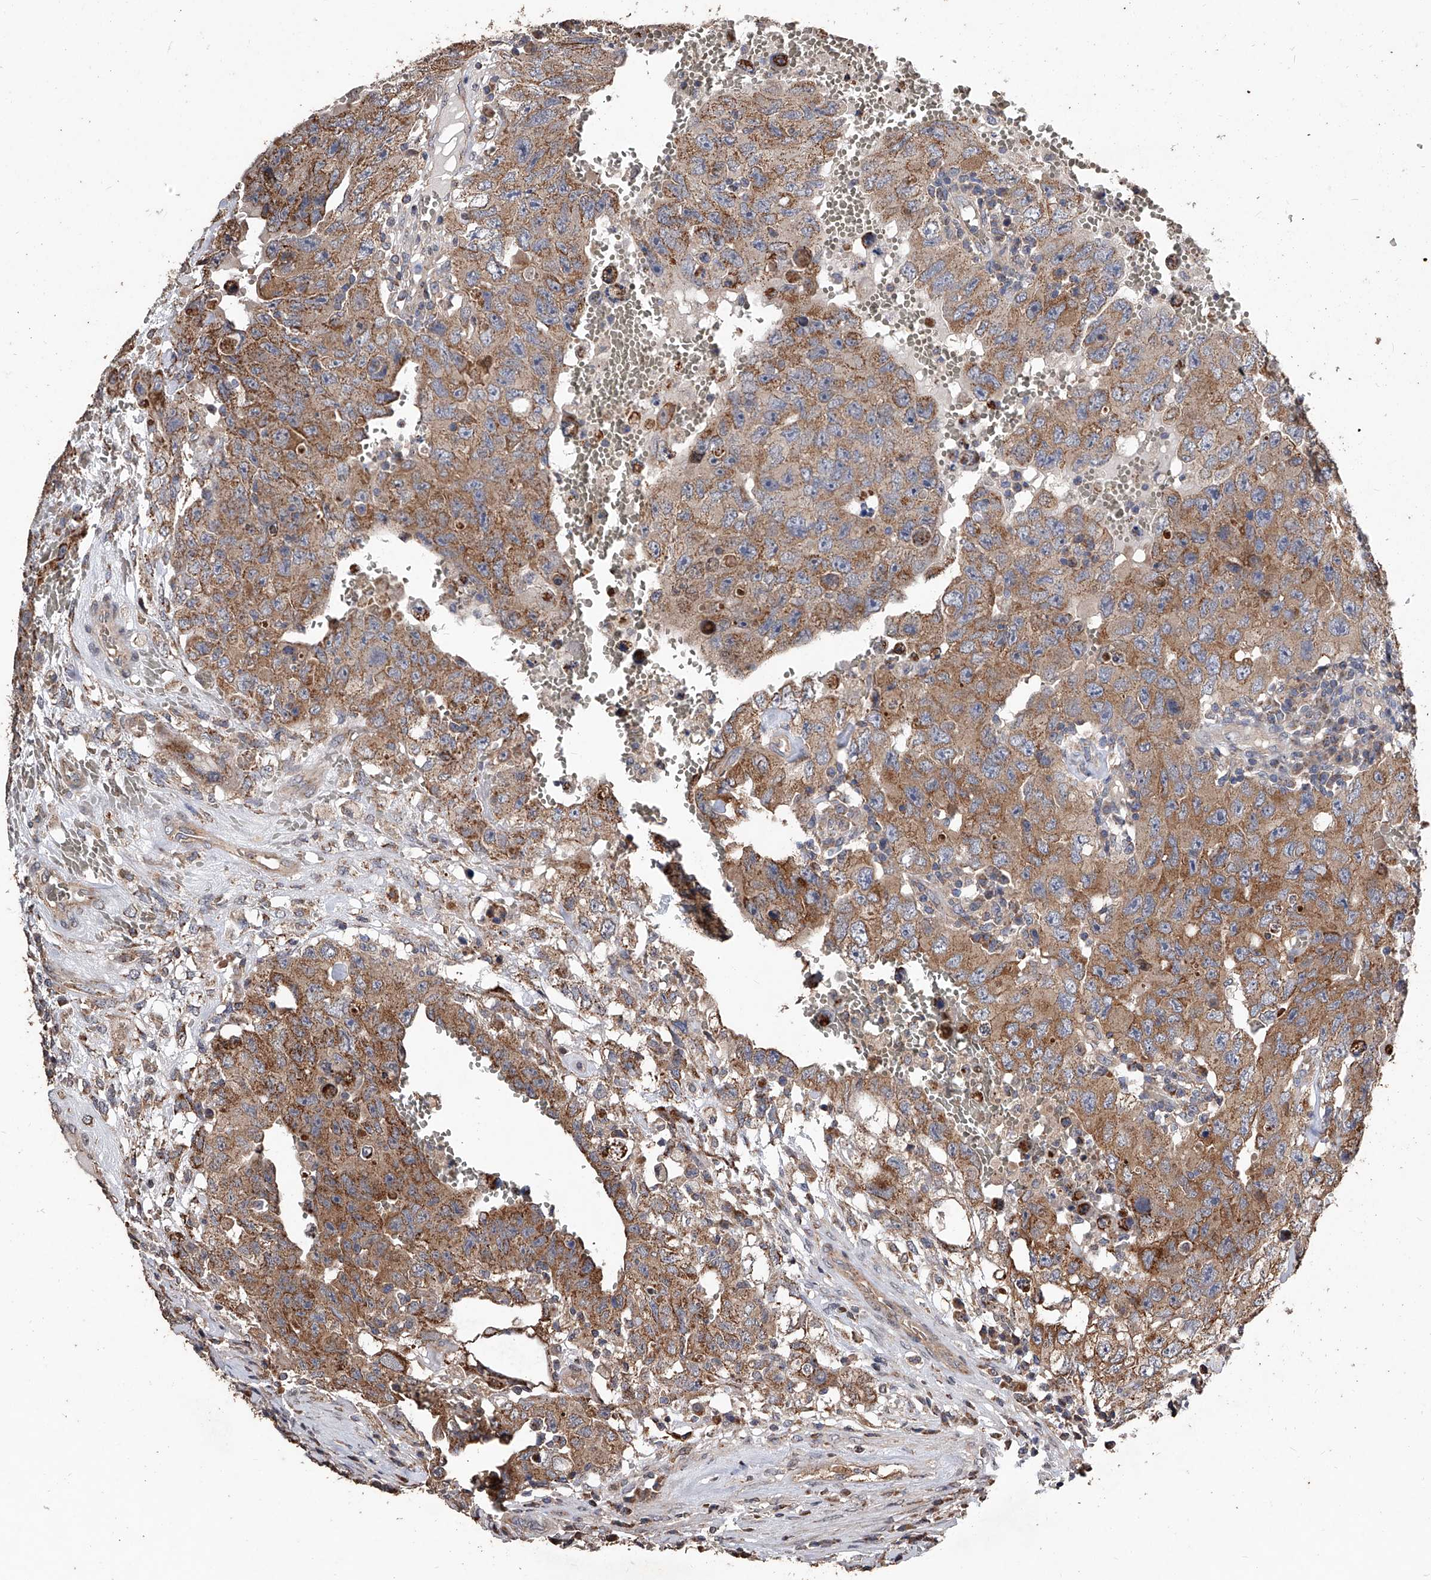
{"staining": {"intensity": "moderate", "quantity": ">75%", "location": "cytoplasmic/membranous"}, "tissue": "testis cancer", "cell_type": "Tumor cells", "image_type": "cancer", "snomed": [{"axis": "morphology", "description": "Carcinoma, Embryonal, NOS"}, {"axis": "topography", "description": "Testis"}], "caption": "About >75% of tumor cells in human testis cancer (embryonal carcinoma) show moderate cytoplasmic/membranous protein staining as visualized by brown immunohistochemical staining.", "gene": "LTV1", "patient": {"sex": "male", "age": 26}}